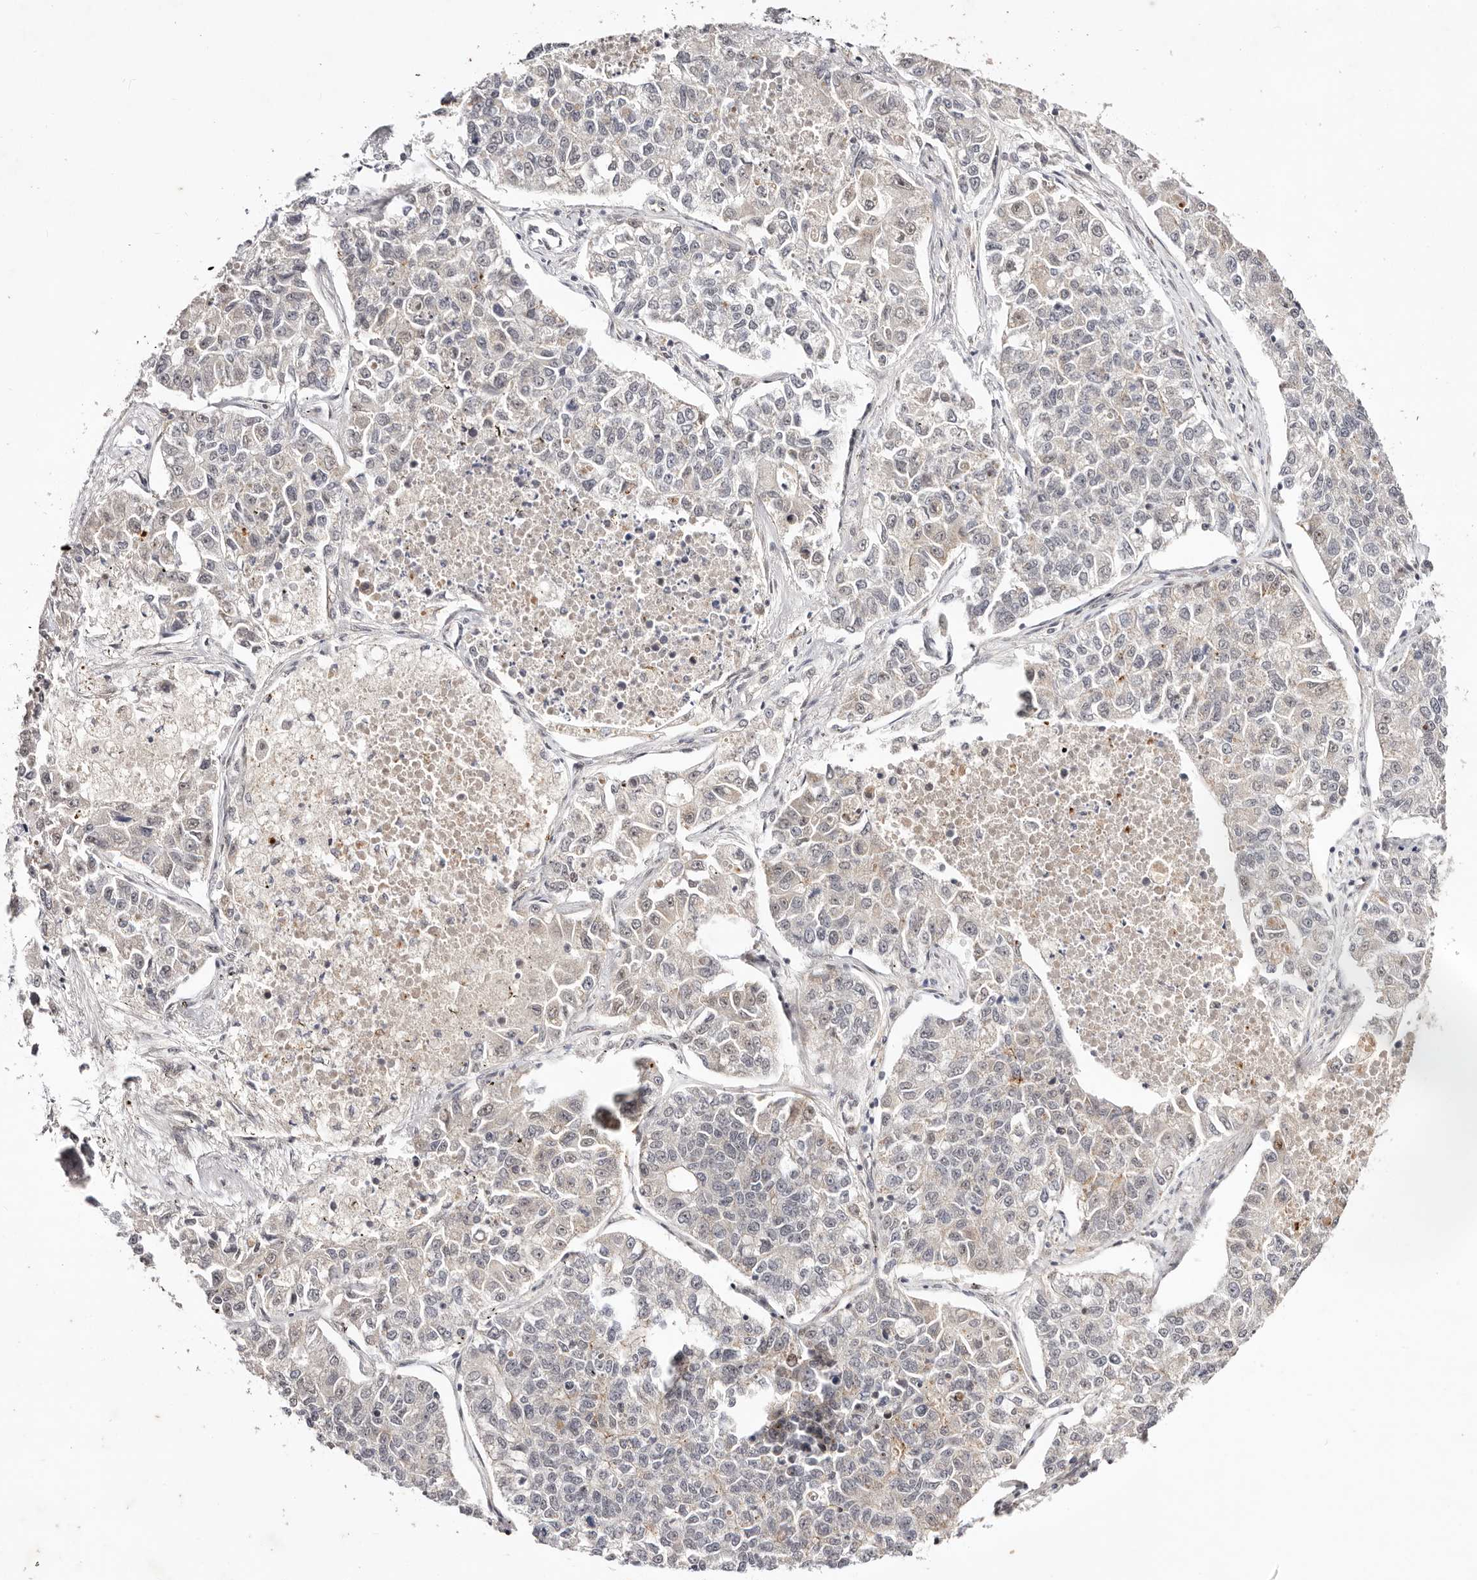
{"staining": {"intensity": "moderate", "quantity": "<25%", "location": "cytoplasmic/membranous,nuclear"}, "tissue": "lung cancer", "cell_type": "Tumor cells", "image_type": "cancer", "snomed": [{"axis": "morphology", "description": "Adenocarcinoma, NOS"}, {"axis": "topography", "description": "Lung"}], "caption": "A brown stain highlights moderate cytoplasmic/membranous and nuclear expression of a protein in human lung cancer (adenocarcinoma) tumor cells. (brown staining indicates protein expression, while blue staining denotes nuclei).", "gene": "WRN", "patient": {"sex": "male", "age": 49}}